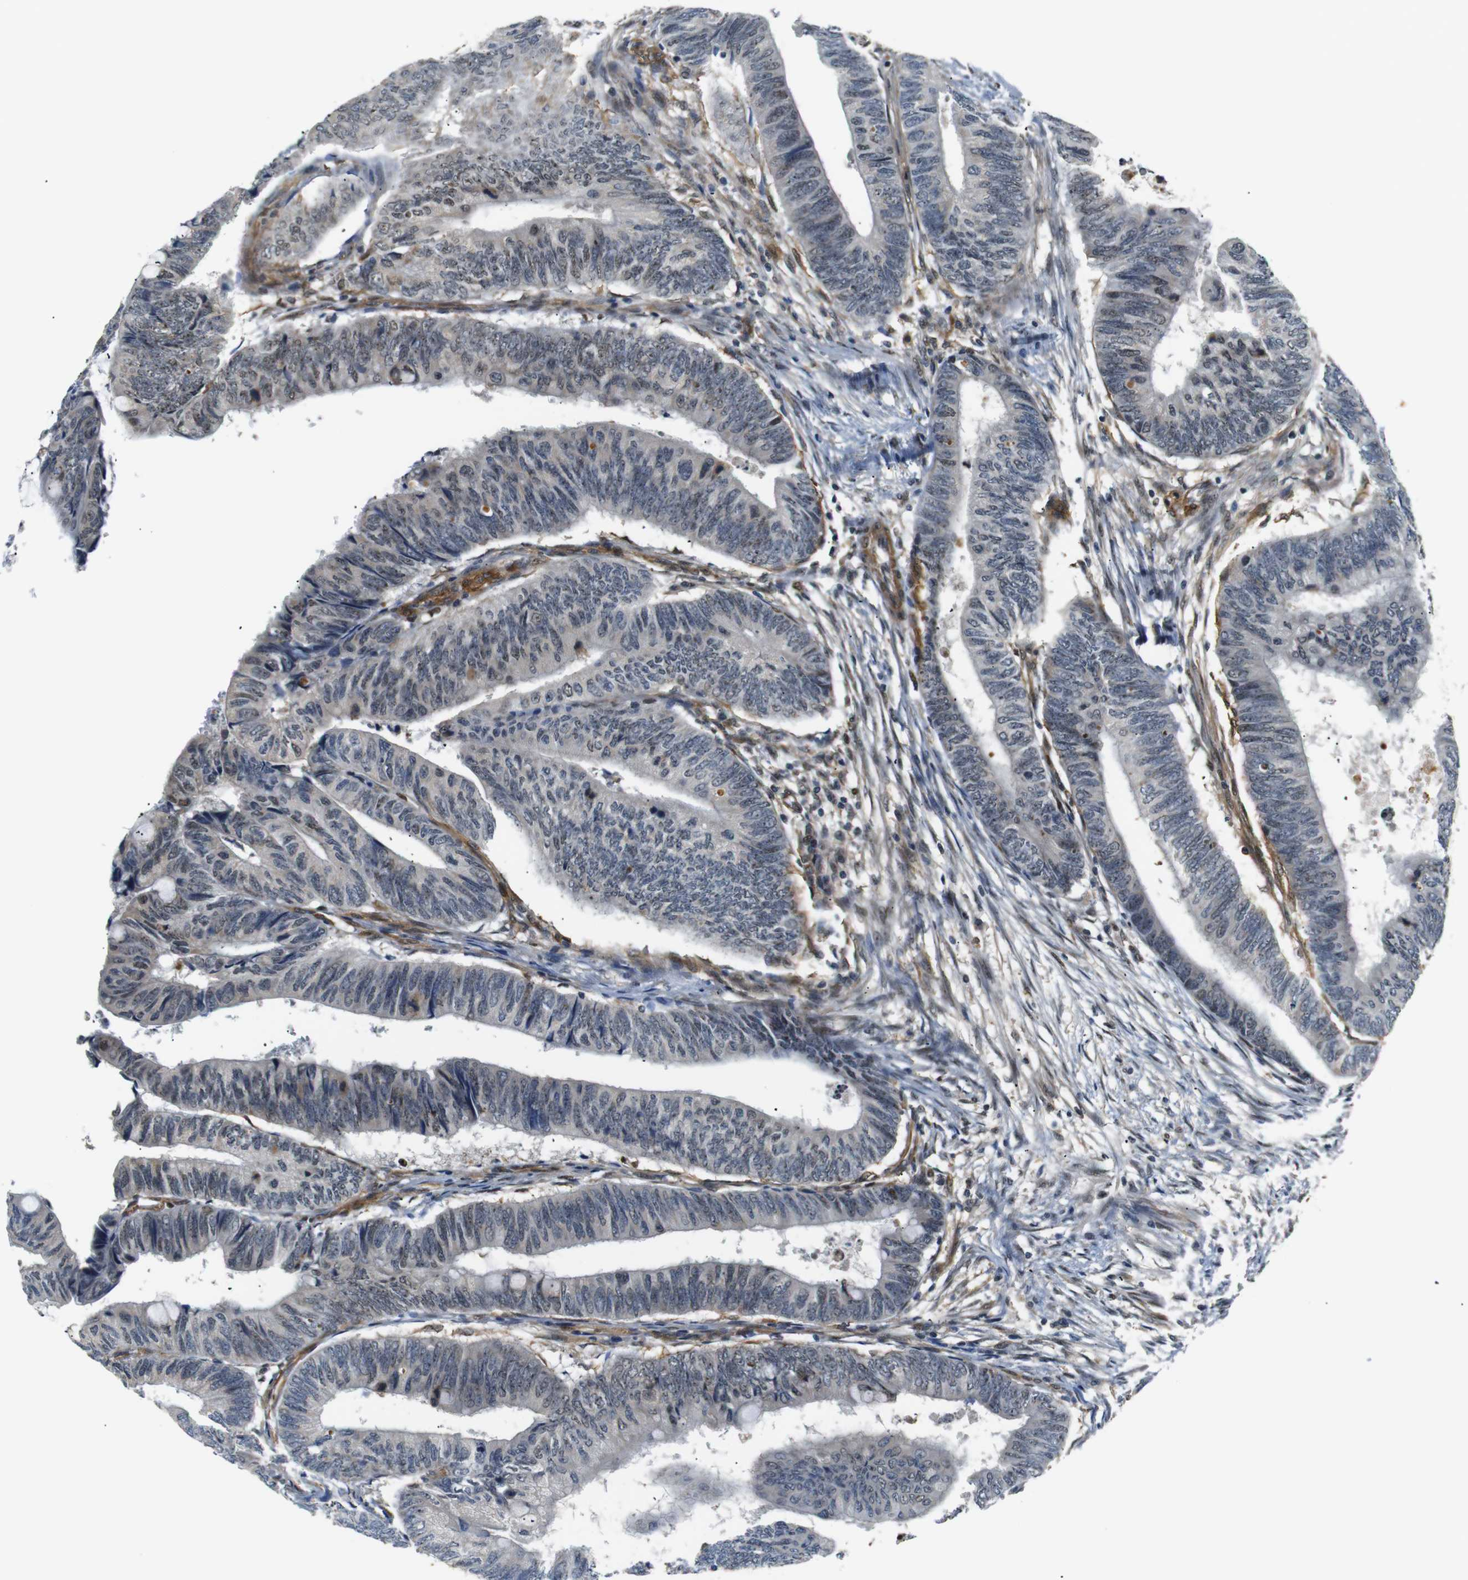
{"staining": {"intensity": "moderate", "quantity": "<25%", "location": "cytoplasmic/membranous,nuclear"}, "tissue": "colorectal cancer", "cell_type": "Tumor cells", "image_type": "cancer", "snomed": [{"axis": "morphology", "description": "Normal tissue, NOS"}, {"axis": "morphology", "description": "Adenocarcinoma, NOS"}, {"axis": "topography", "description": "Rectum"}, {"axis": "topography", "description": "Peripheral nerve tissue"}], "caption": "Human colorectal adenocarcinoma stained for a protein (brown) shows moderate cytoplasmic/membranous and nuclear positive staining in approximately <25% of tumor cells.", "gene": "PARN", "patient": {"sex": "male", "age": 92}}